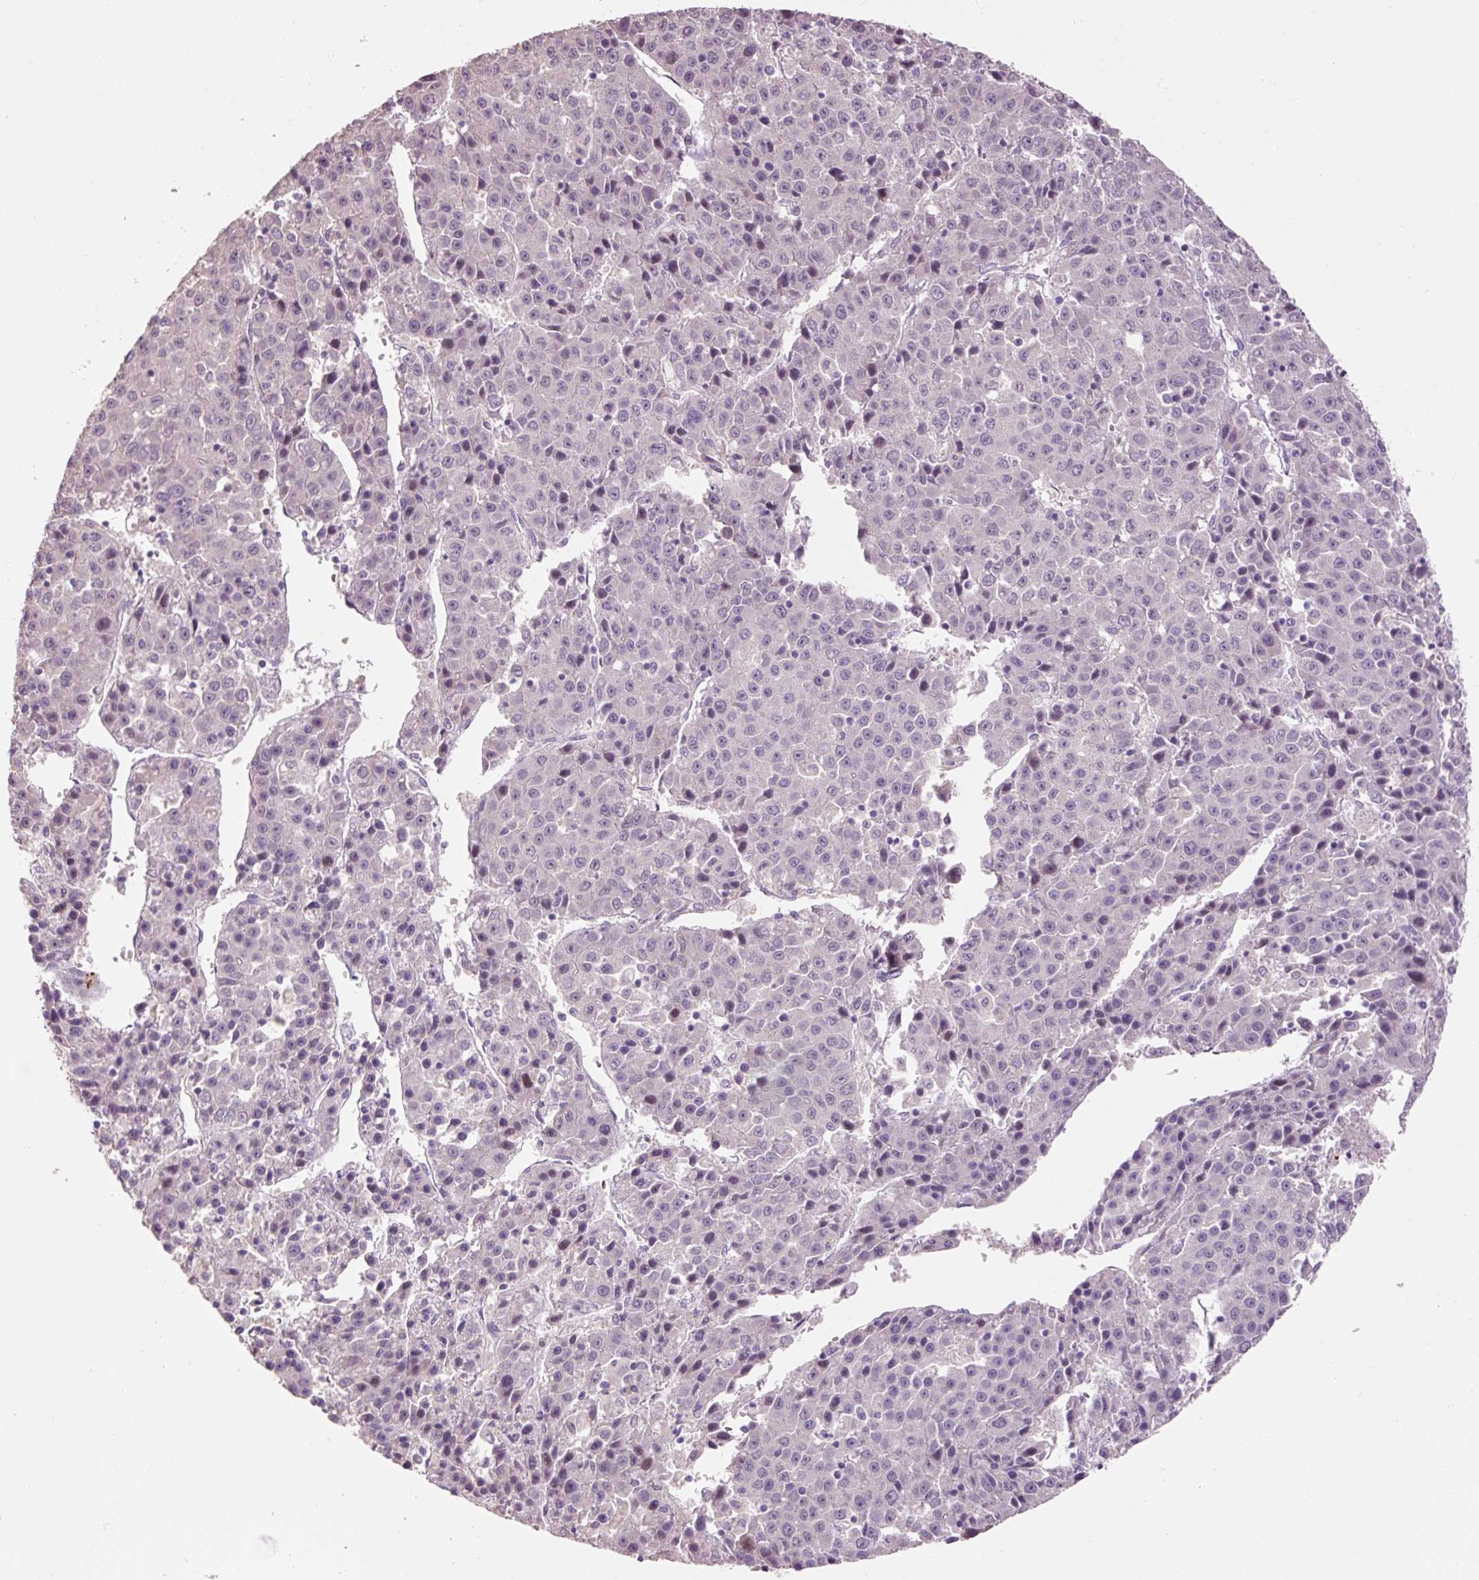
{"staining": {"intensity": "negative", "quantity": "none", "location": "none"}, "tissue": "liver cancer", "cell_type": "Tumor cells", "image_type": "cancer", "snomed": [{"axis": "morphology", "description": "Carcinoma, Hepatocellular, NOS"}, {"axis": "topography", "description": "Liver"}], "caption": "The photomicrograph exhibits no staining of tumor cells in liver cancer (hepatocellular carcinoma).", "gene": "HAX1", "patient": {"sex": "female", "age": 53}}